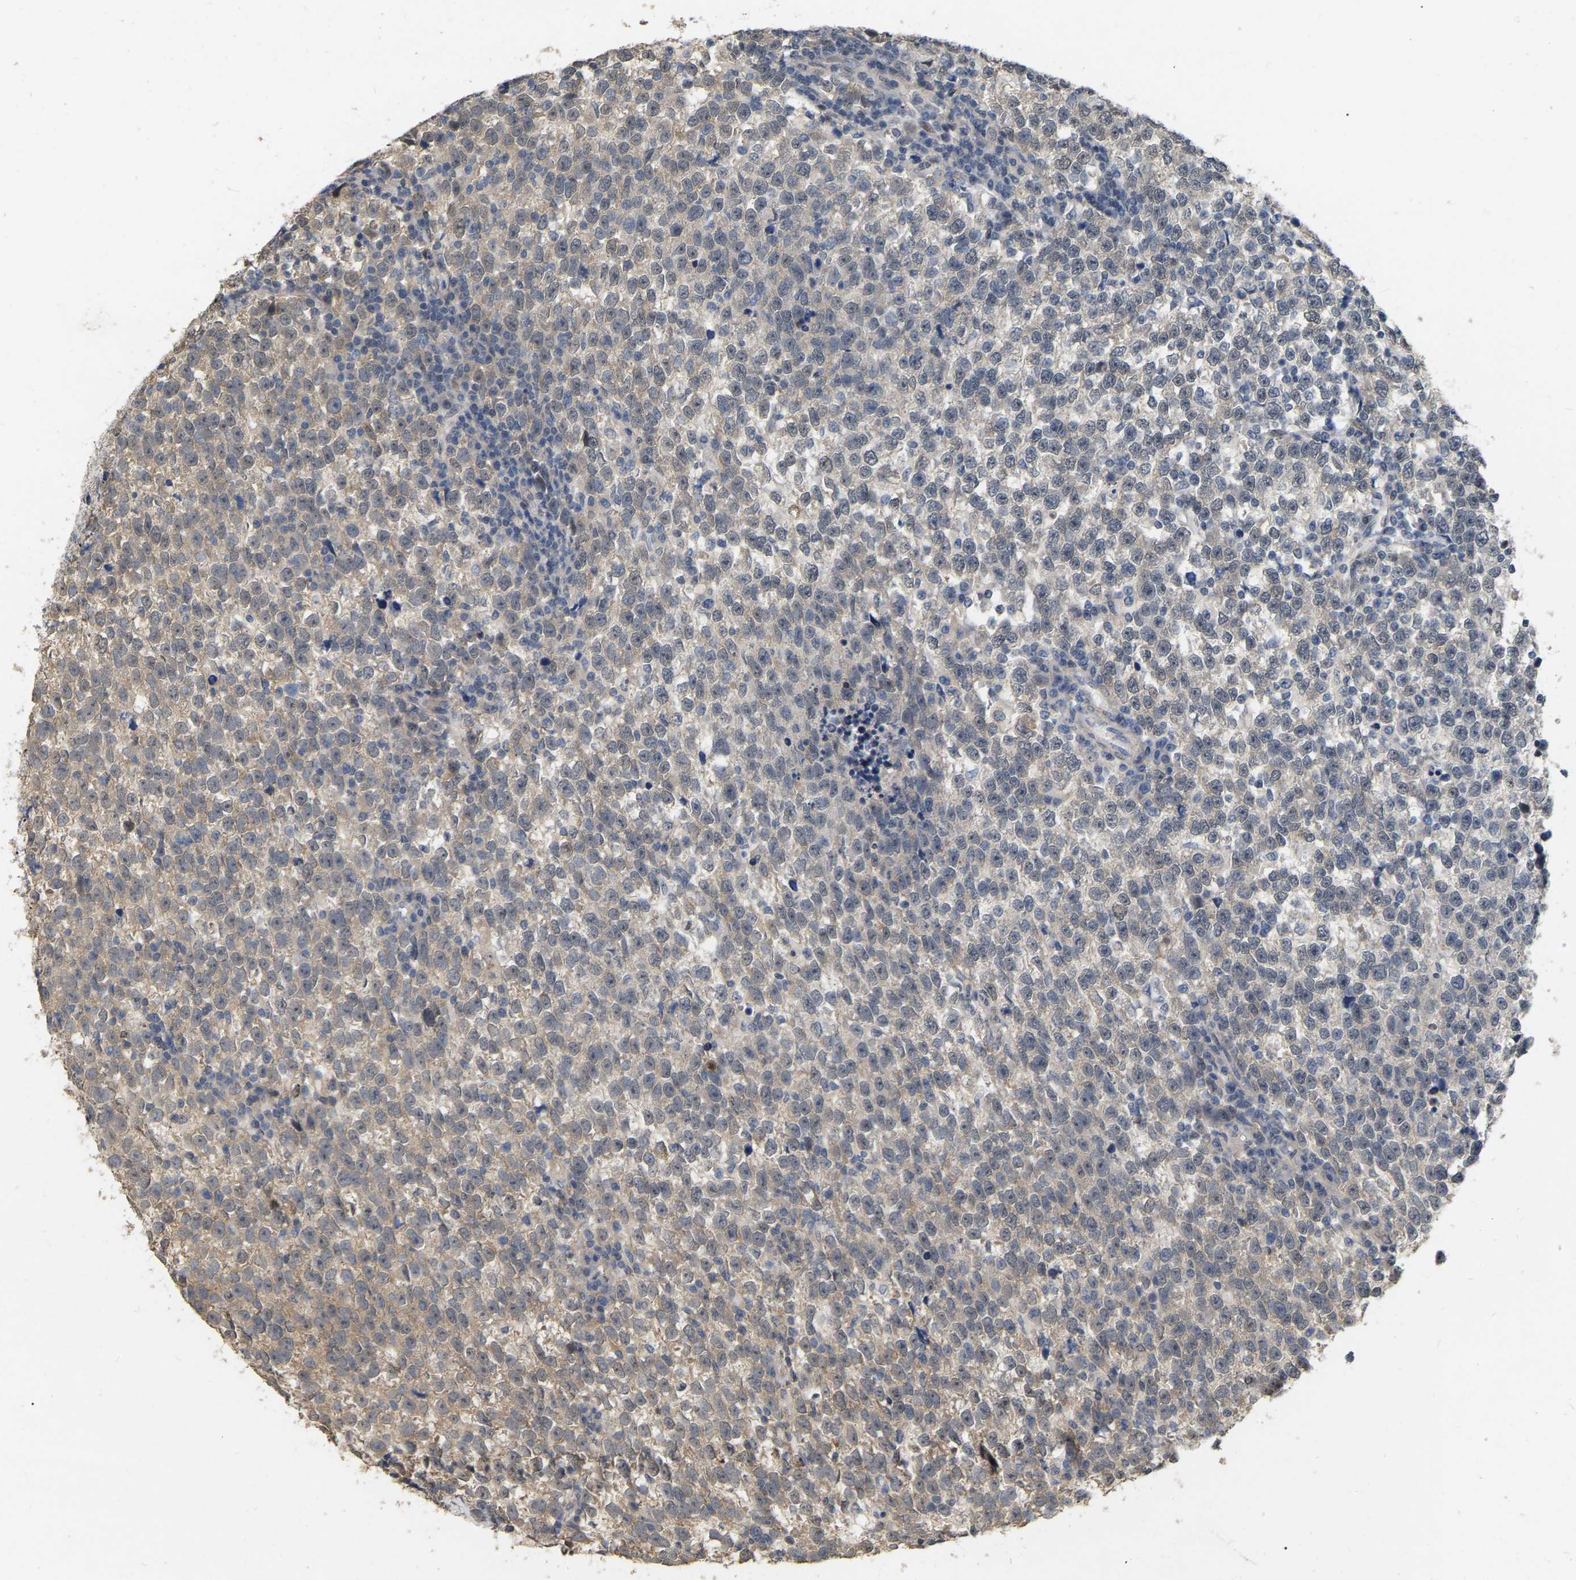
{"staining": {"intensity": "weak", "quantity": "25%-75%", "location": "cytoplasmic/membranous,nuclear"}, "tissue": "testis cancer", "cell_type": "Tumor cells", "image_type": "cancer", "snomed": [{"axis": "morphology", "description": "Normal tissue, NOS"}, {"axis": "morphology", "description": "Seminoma, NOS"}, {"axis": "topography", "description": "Testis"}], "caption": "Testis seminoma stained with IHC exhibits weak cytoplasmic/membranous and nuclear expression in approximately 25%-75% of tumor cells.", "gene": "RUVBL1", "patient": {"sex": "male", "age": 43}}